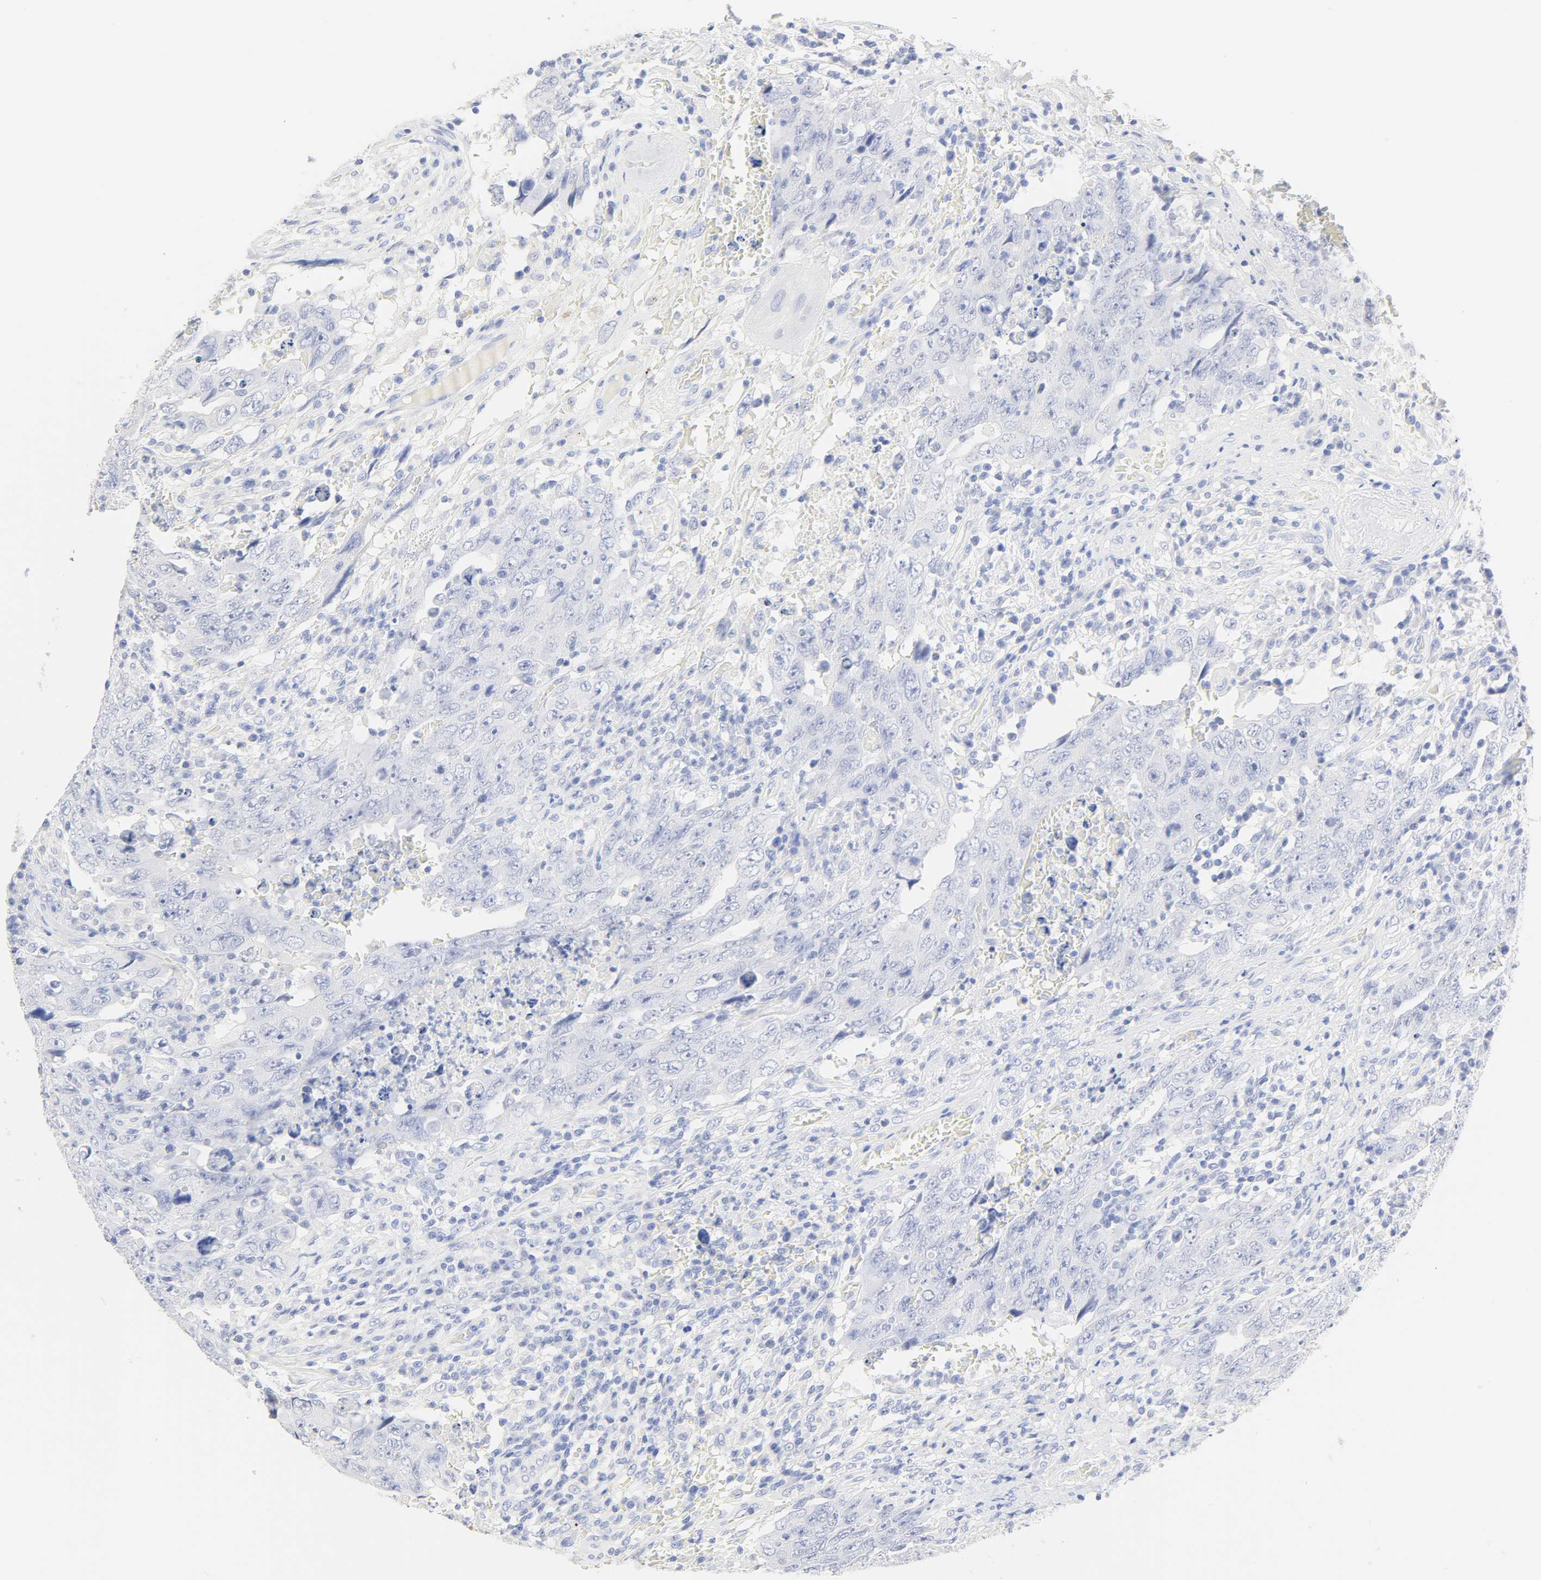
{"staining": {"intensity": "negative", "quantity": "none", "location": "none"}, "tissue": "testis cancer", "cell_type": "Tumor cells", "image_type": "cancer", "snomed": [{"axis": "morphology", "description": "Carcinoma, Embryonal, NOS"}, {"axis": "topography", "description": "Testis"}], "caption": "Human testis embryonal carcinoma stained for a protein using immunohistochemistry shows no staining in tumor cells.", "gene": "SLCO1B3", "patient": {"sex": "male", "age": 26}}